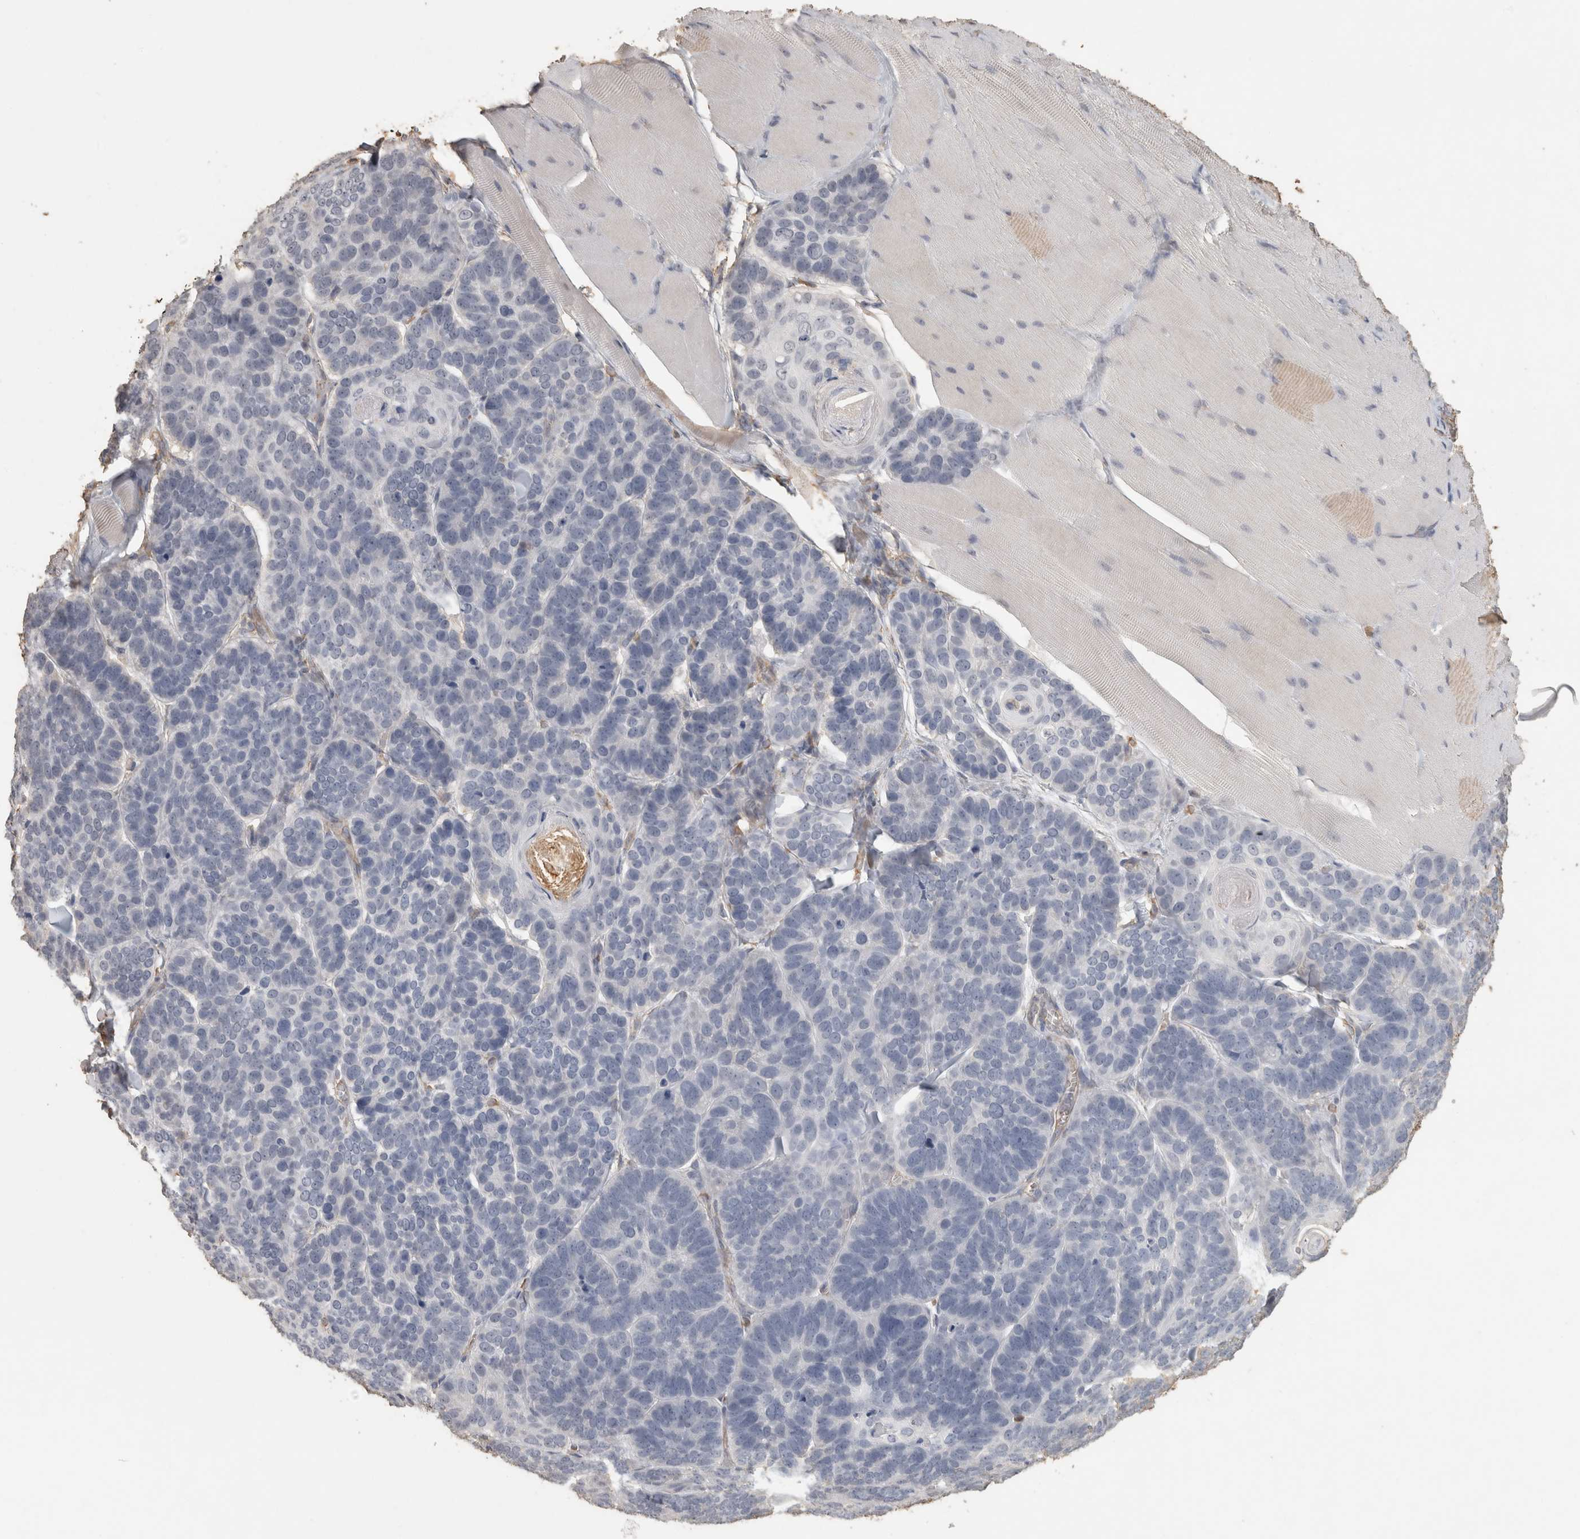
{"staining": {"intensity": "negative", "quantity": "none", "location": "none"}, "tissue": "skin cancer", "cell_type": "Tumor cells", "image_type": "cancer", "snomed": [{"axis": "morphology", "description": "Basal cell carcinoma"}, {"axis": "topography", "description": "Skin"}], "caption": "DAB immunohistochemical staining of human skin cancer displays no significant expression in tumor cells. Nuclei are stained in blue.", "gene": "REPS2", "patient": {"sex": "male", "age": 62}}